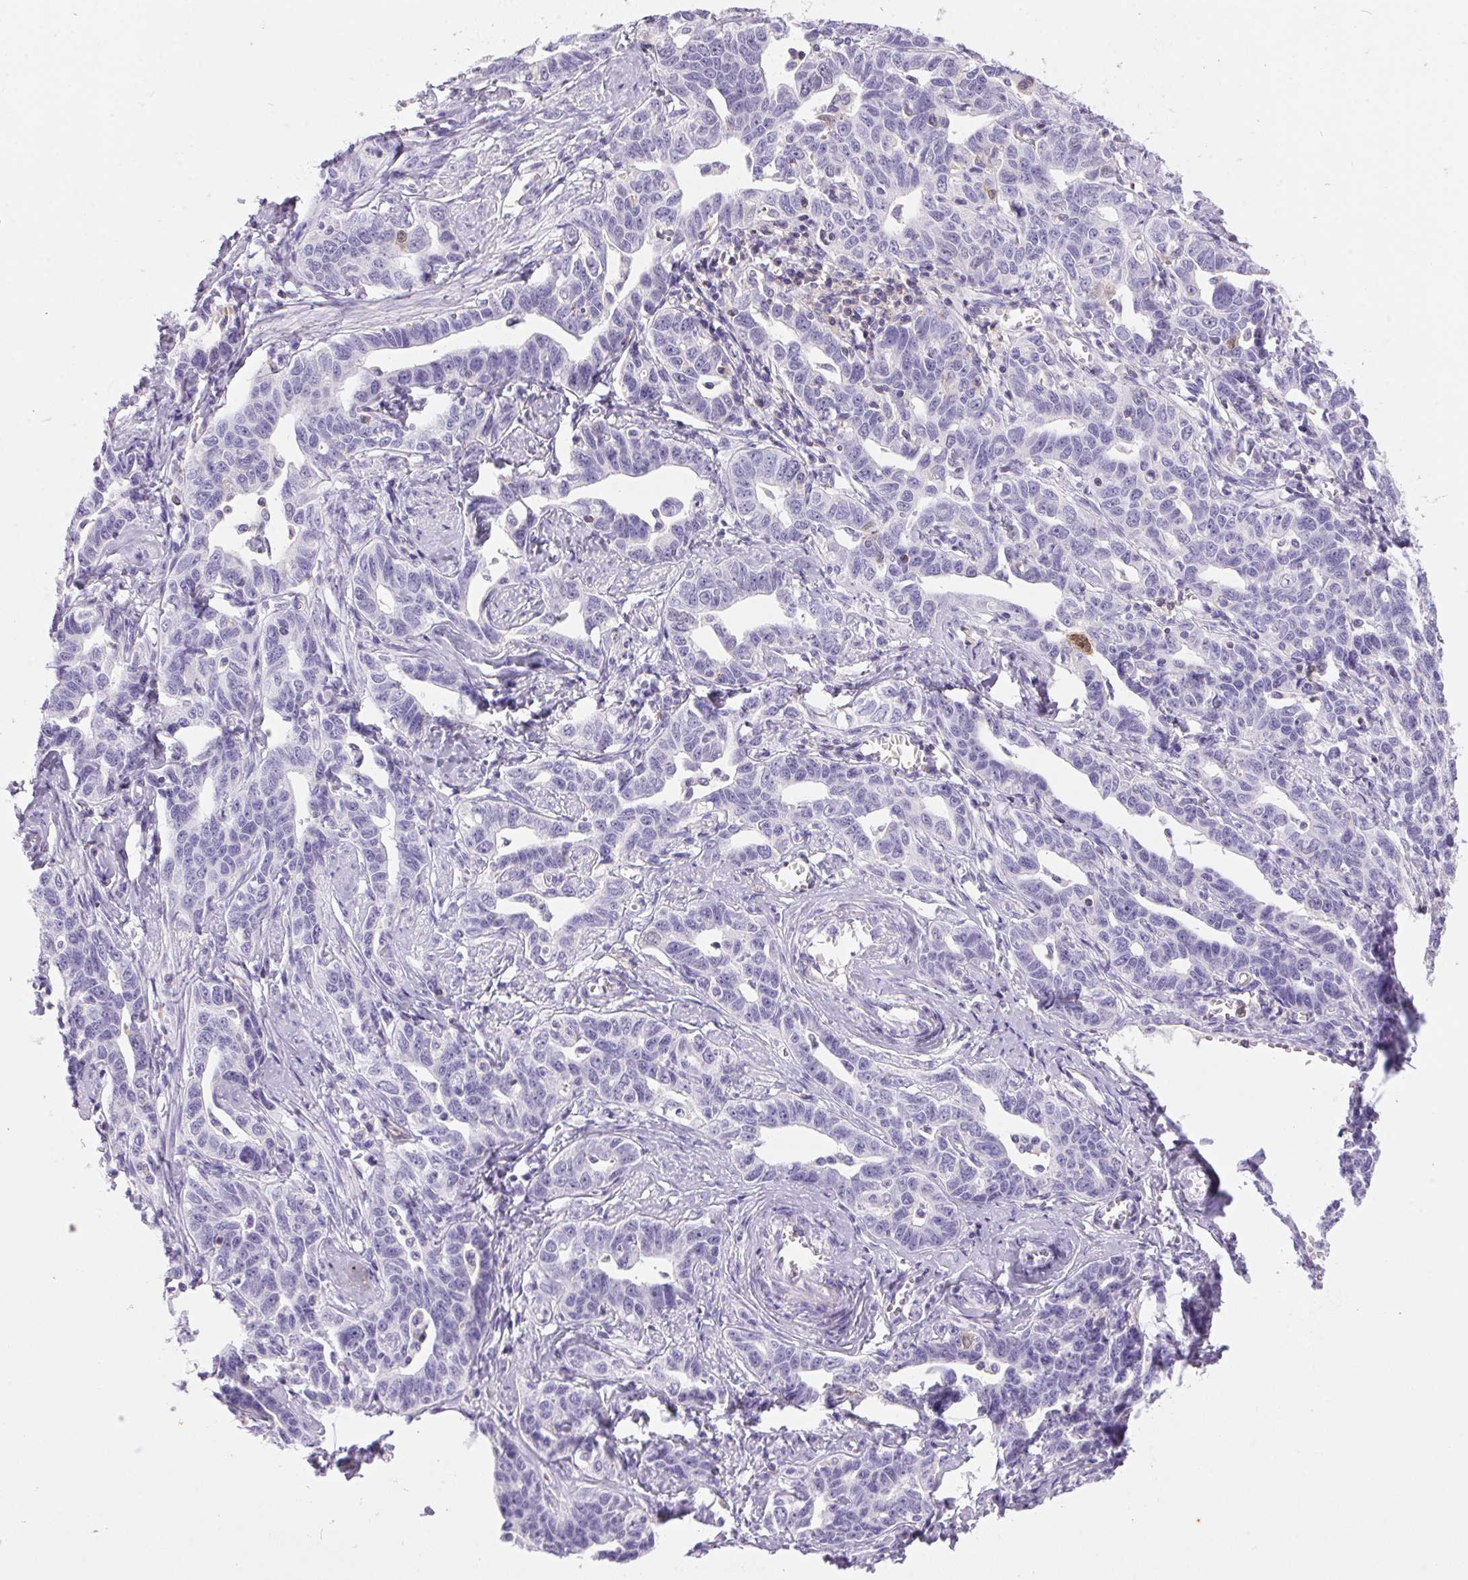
{"staining": {"intensity": "negative", "quantity": "none", "location": "none"}, "tissue": "ovarian cancer", "cell_type": "Tumor cells", "image_type": "cancer", "snomed": [{"axis": "morphology", "description": "Cystadenocarcinoma, serous, NOS"}, {"axis": "topography", "description": "Ovary"}], "caption": "The immunohistochemistry (IHC) histopathology image has no significant positivity in tumor cells of ovarian cancer tissue.", "gene": "S100A2", "patient": {"sex": "female", "age": 69}}